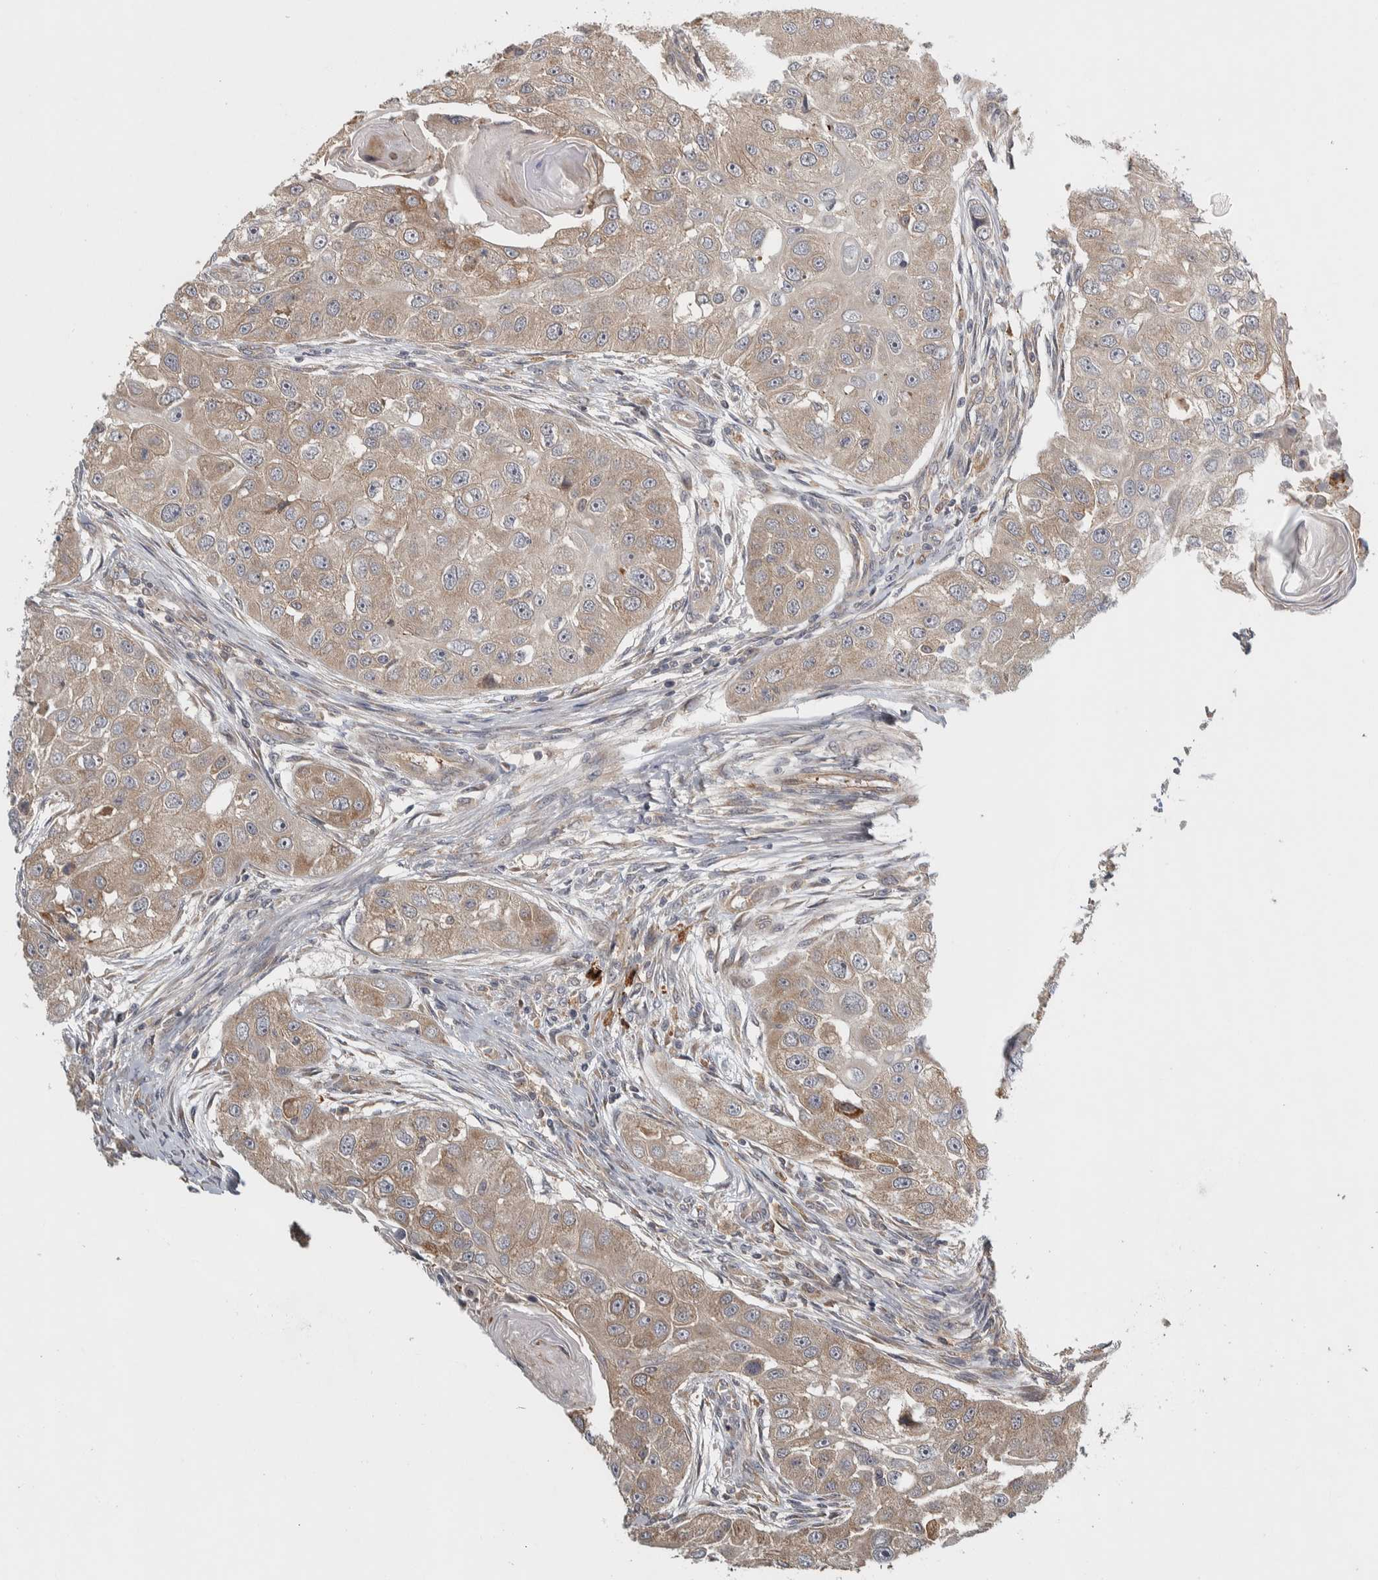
{"staining": {"intensity": "weak", "quantity": "25%-75%", "location": "cytoplasmic/membranous,nuclear"}, "tissue": "head and neck cancer", "cell_type": "Tumor cells", "image_type": "cancer", "snomed": [{"axis": "morphology", "description": "Normal tissue, NOS"}, {"axis": "morphology", "description": "Squamous cell carcinoma, NOS"}, {"axis": "topography", "description": "Skeletal muscle"}, {"axis": "topography", "description": "Head-Neck"}], "caption": "Protein staining shows weak cytoplasmic/membranous and nuclear expression in about 25%-75% of tumor cells in squamous cell carcinoma (head and neck).", "gene": "TBC1D31", "patient": {"sex": "male", "age": 51}}